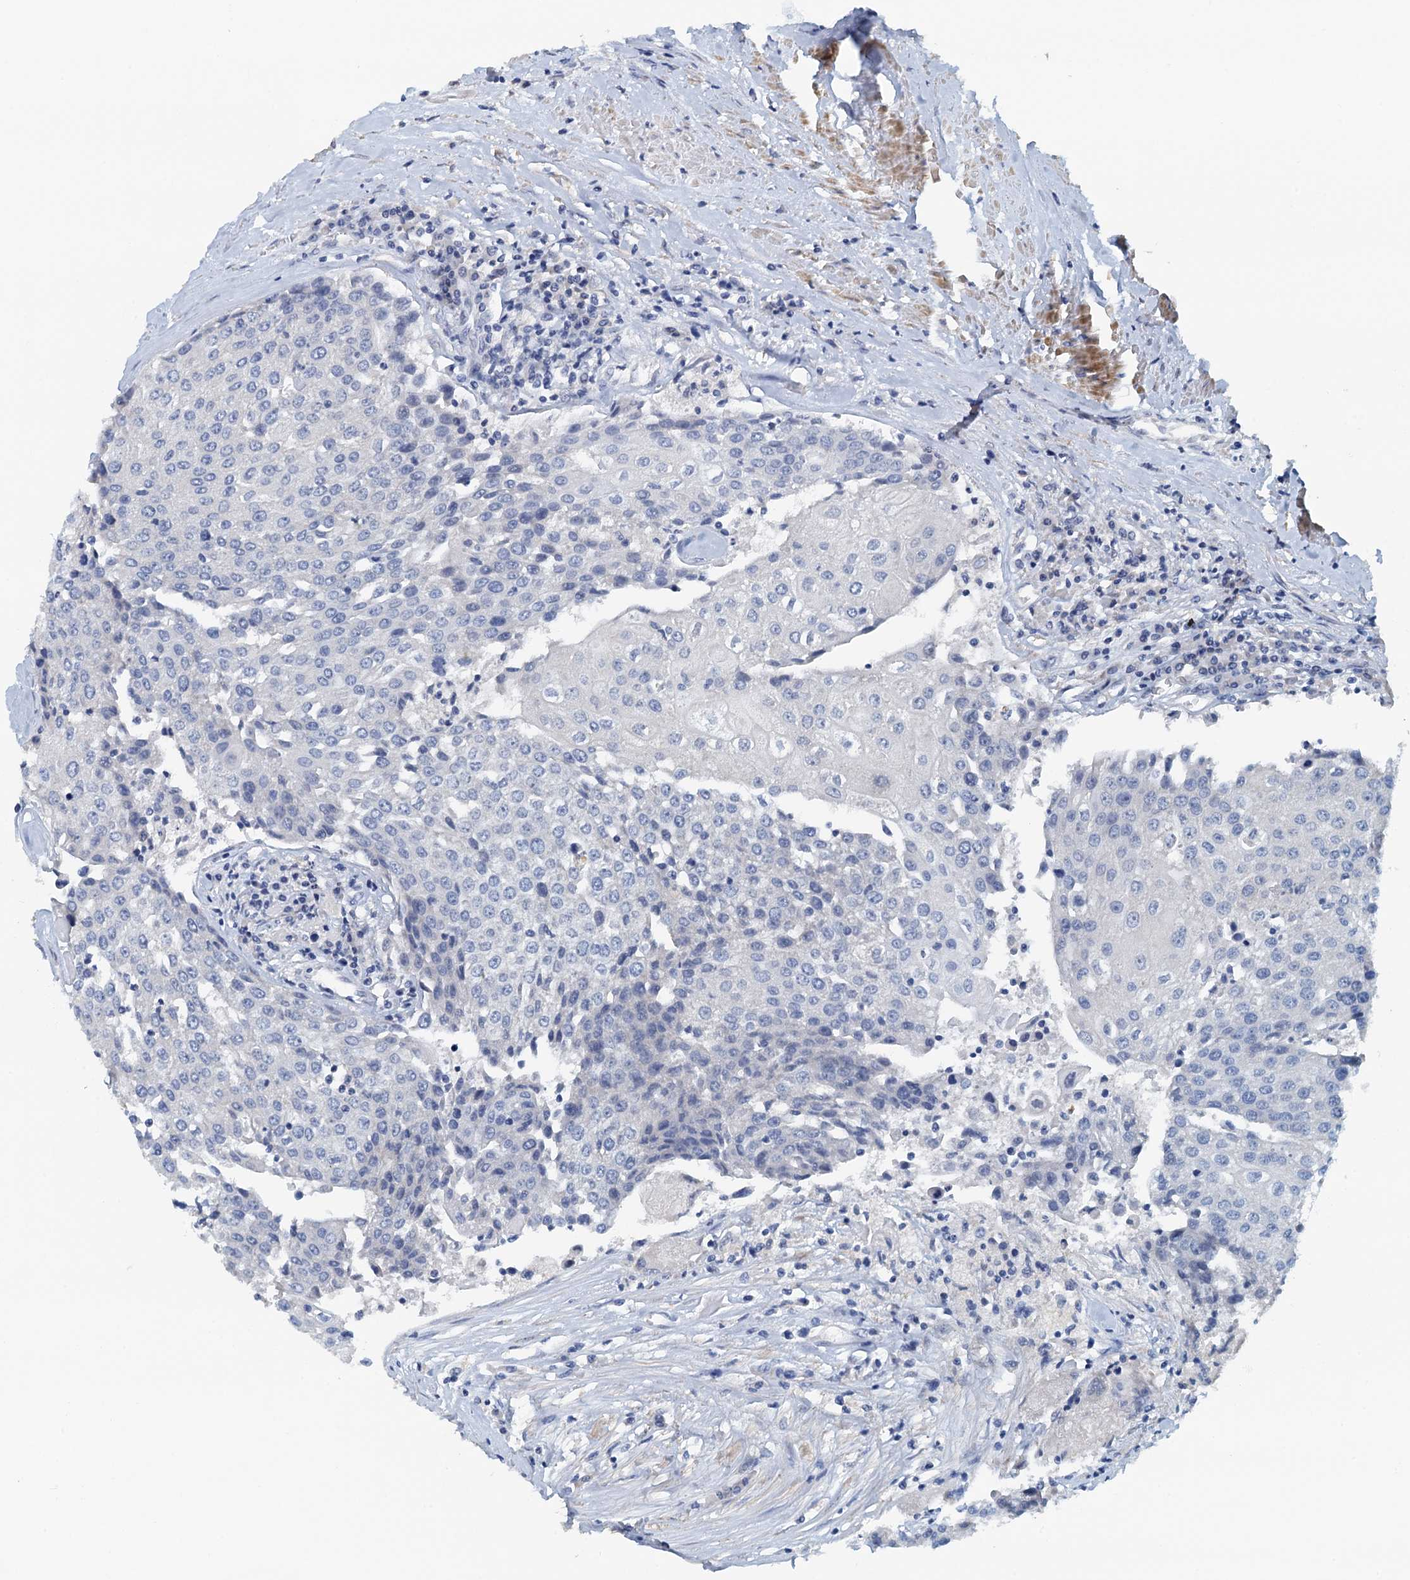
{"staining": {"intensity": "negative", "quantity": "none", "location": "none"}, "tissue": "urothelial cancer", "cell_type": "Tumor cells", "image_type": "cancer", "snomed": [{"axis": "morphology", "description": "Urothelial carcinoma, High grade"}, {"axis": "topography", "description": "Urinary bladder"}], "caption": "Immunohistochemical staining of high-grade urothelial carcinoma displays no significant expression in tumor cells. The staining is performed using DAB brown chromogen with nuclei counter-stained in using hematoxylin.", "gene": "DTD1", "patient": {"sex": "female", "age": 85}}